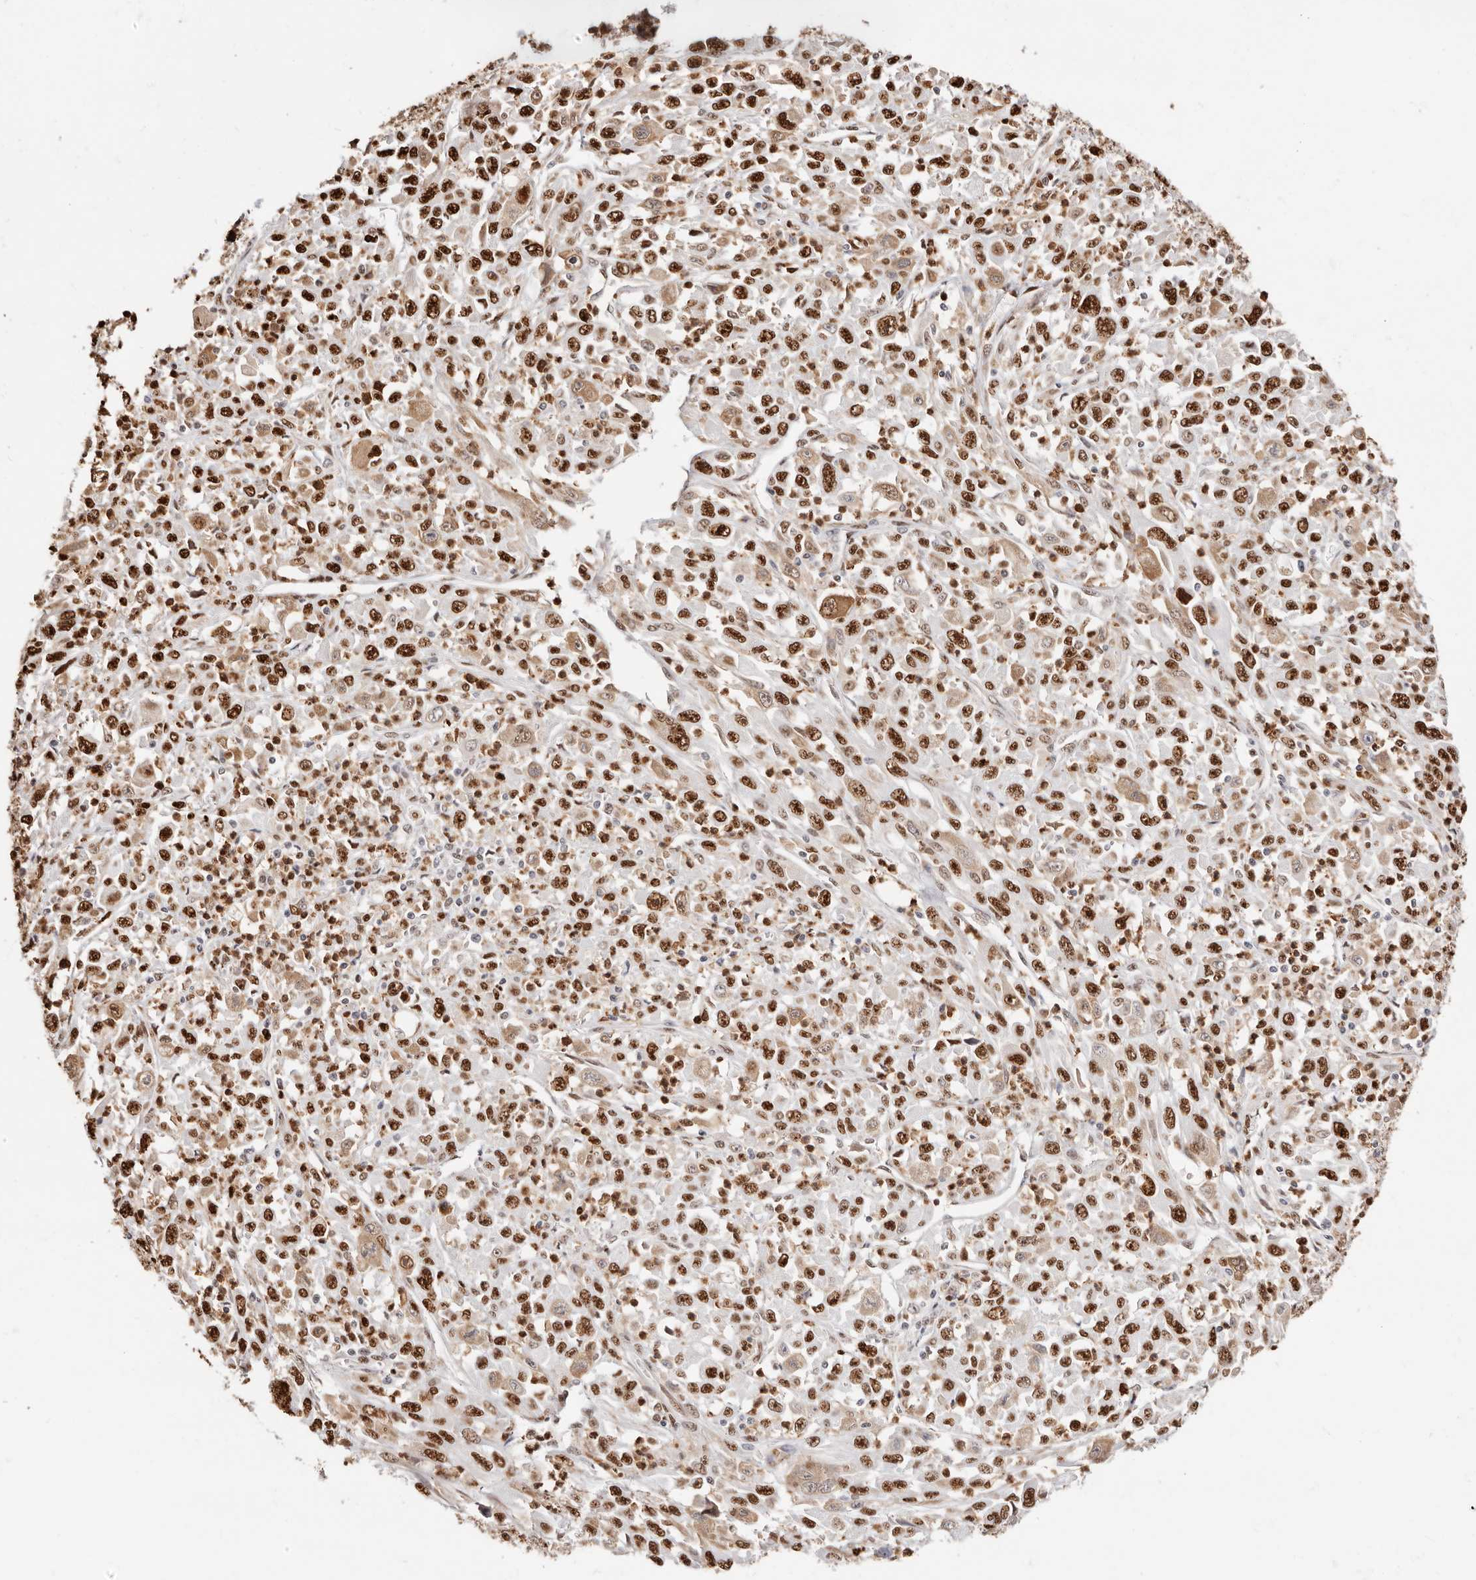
{"staining": {"intensity": "strong", "quantity": ">75%", "location": "nuclear"}, "tissue": "melanoma", "cell_type": "Tumor cells", "image_type": "cancer", "snomed": [{"axis": "morphology", "description": "Malignant melanoma, Metastatic site"}, {"axis": "topography", "description": "Skin"}], "caption": "Melanoma tissue exhibits strong nuclear expression in approximately >75% of tumor cells, visualized by immunohistochemistry.", "gene": "TKT", "patient": {"sex": "female", "age": 56}}